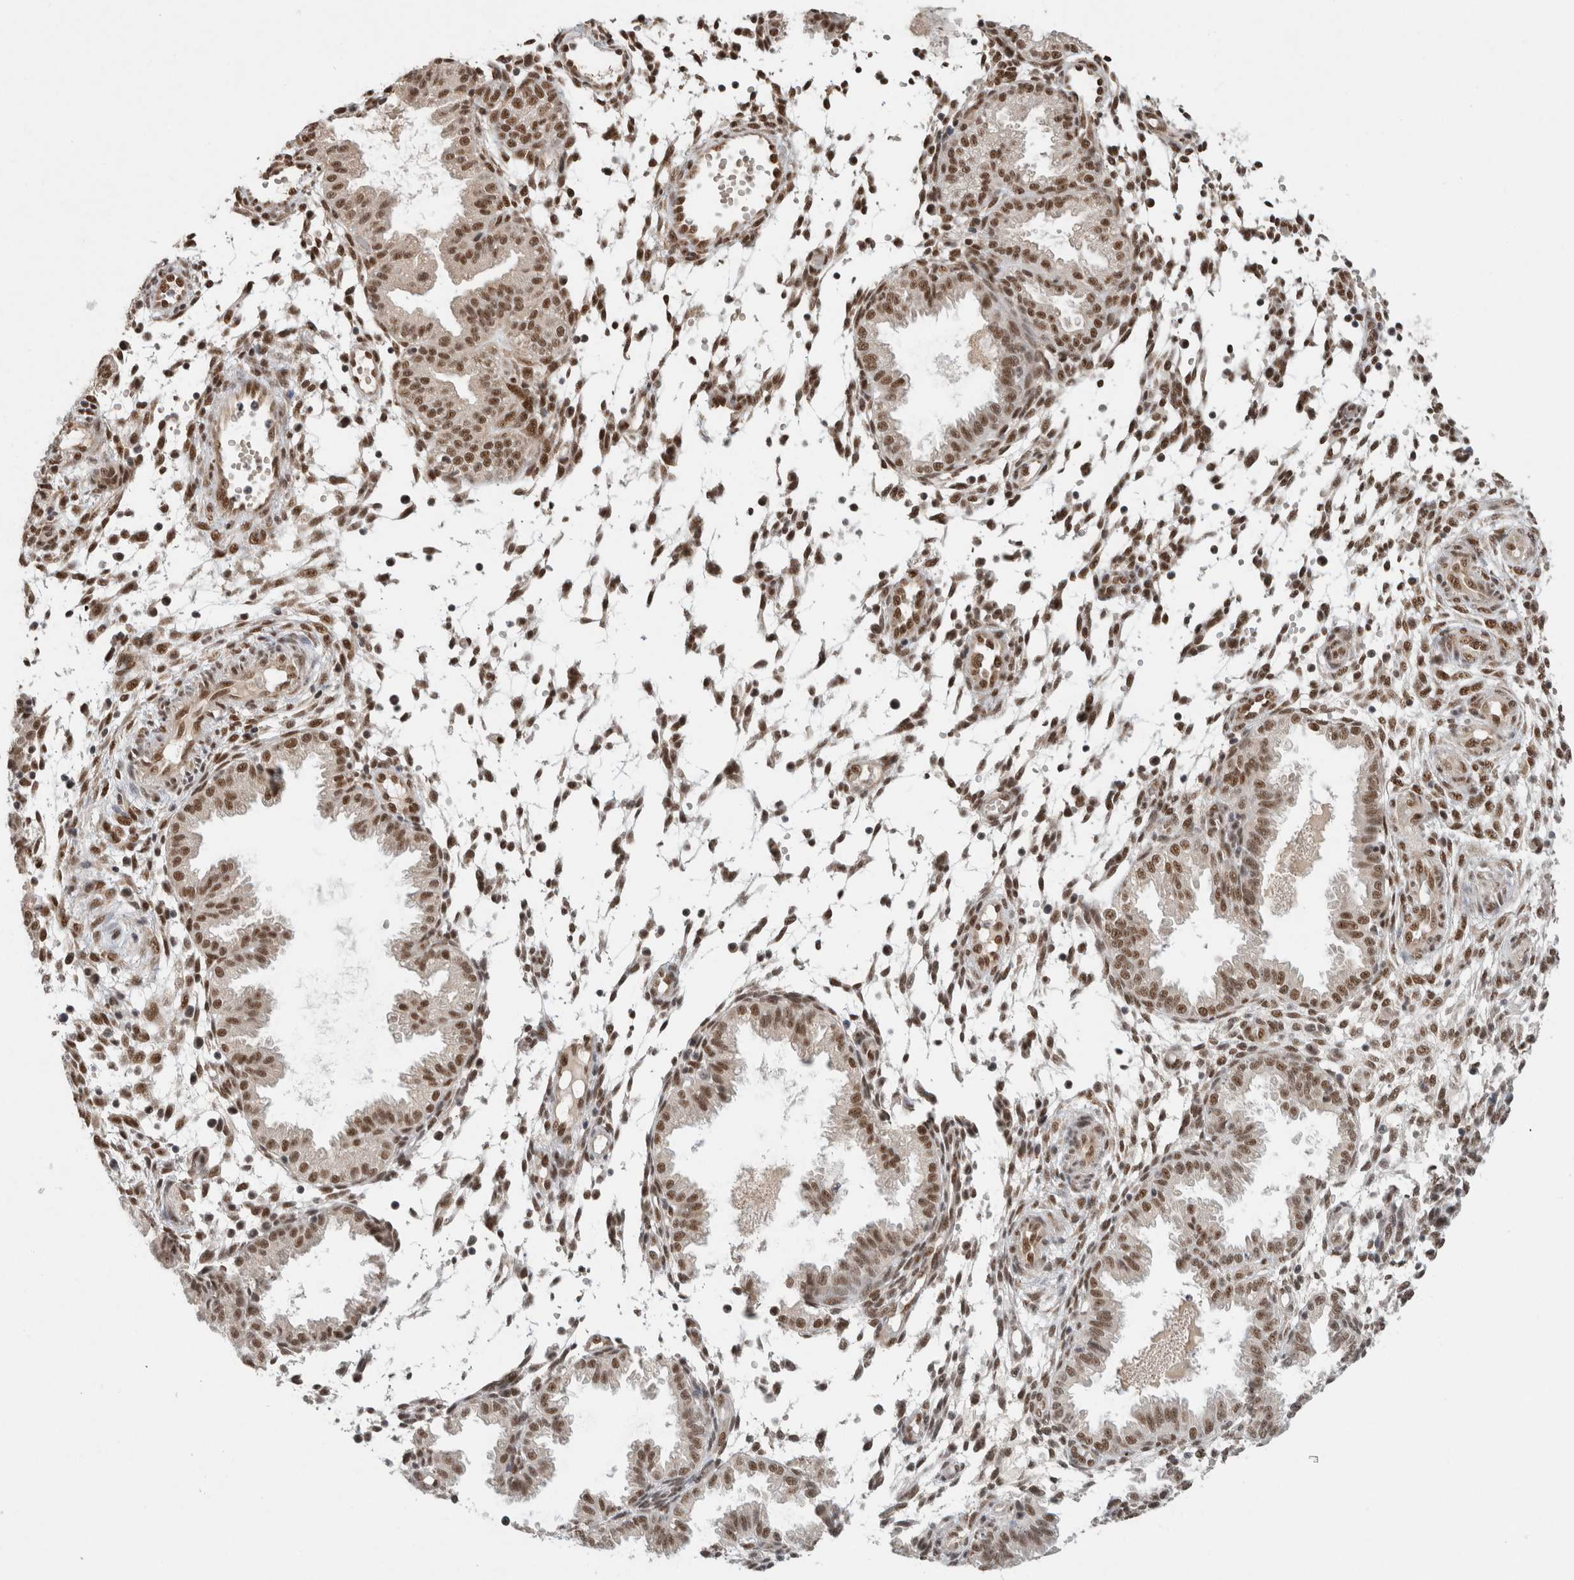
{"staining": {"intensity": "weak", "quantity": ">75%", "location": "nuclear"}, "tissue": "endometrium", "cell_type": "Cells in endometrial stroma", "image_type": "normal", "snomed": [{"axis": "morphology", "description": "Normal tissue, NOS"}, {"axis": "topography", "description": "Endometrium"}], "caption": "IHC image of benign endometrium stained for a protein (brown), which reveals low levels of weak nuclear expression in about >75% of cells in endometrial stroma.", "gene": "DDX42", "patient": {"sex": "female", "age": 33}}